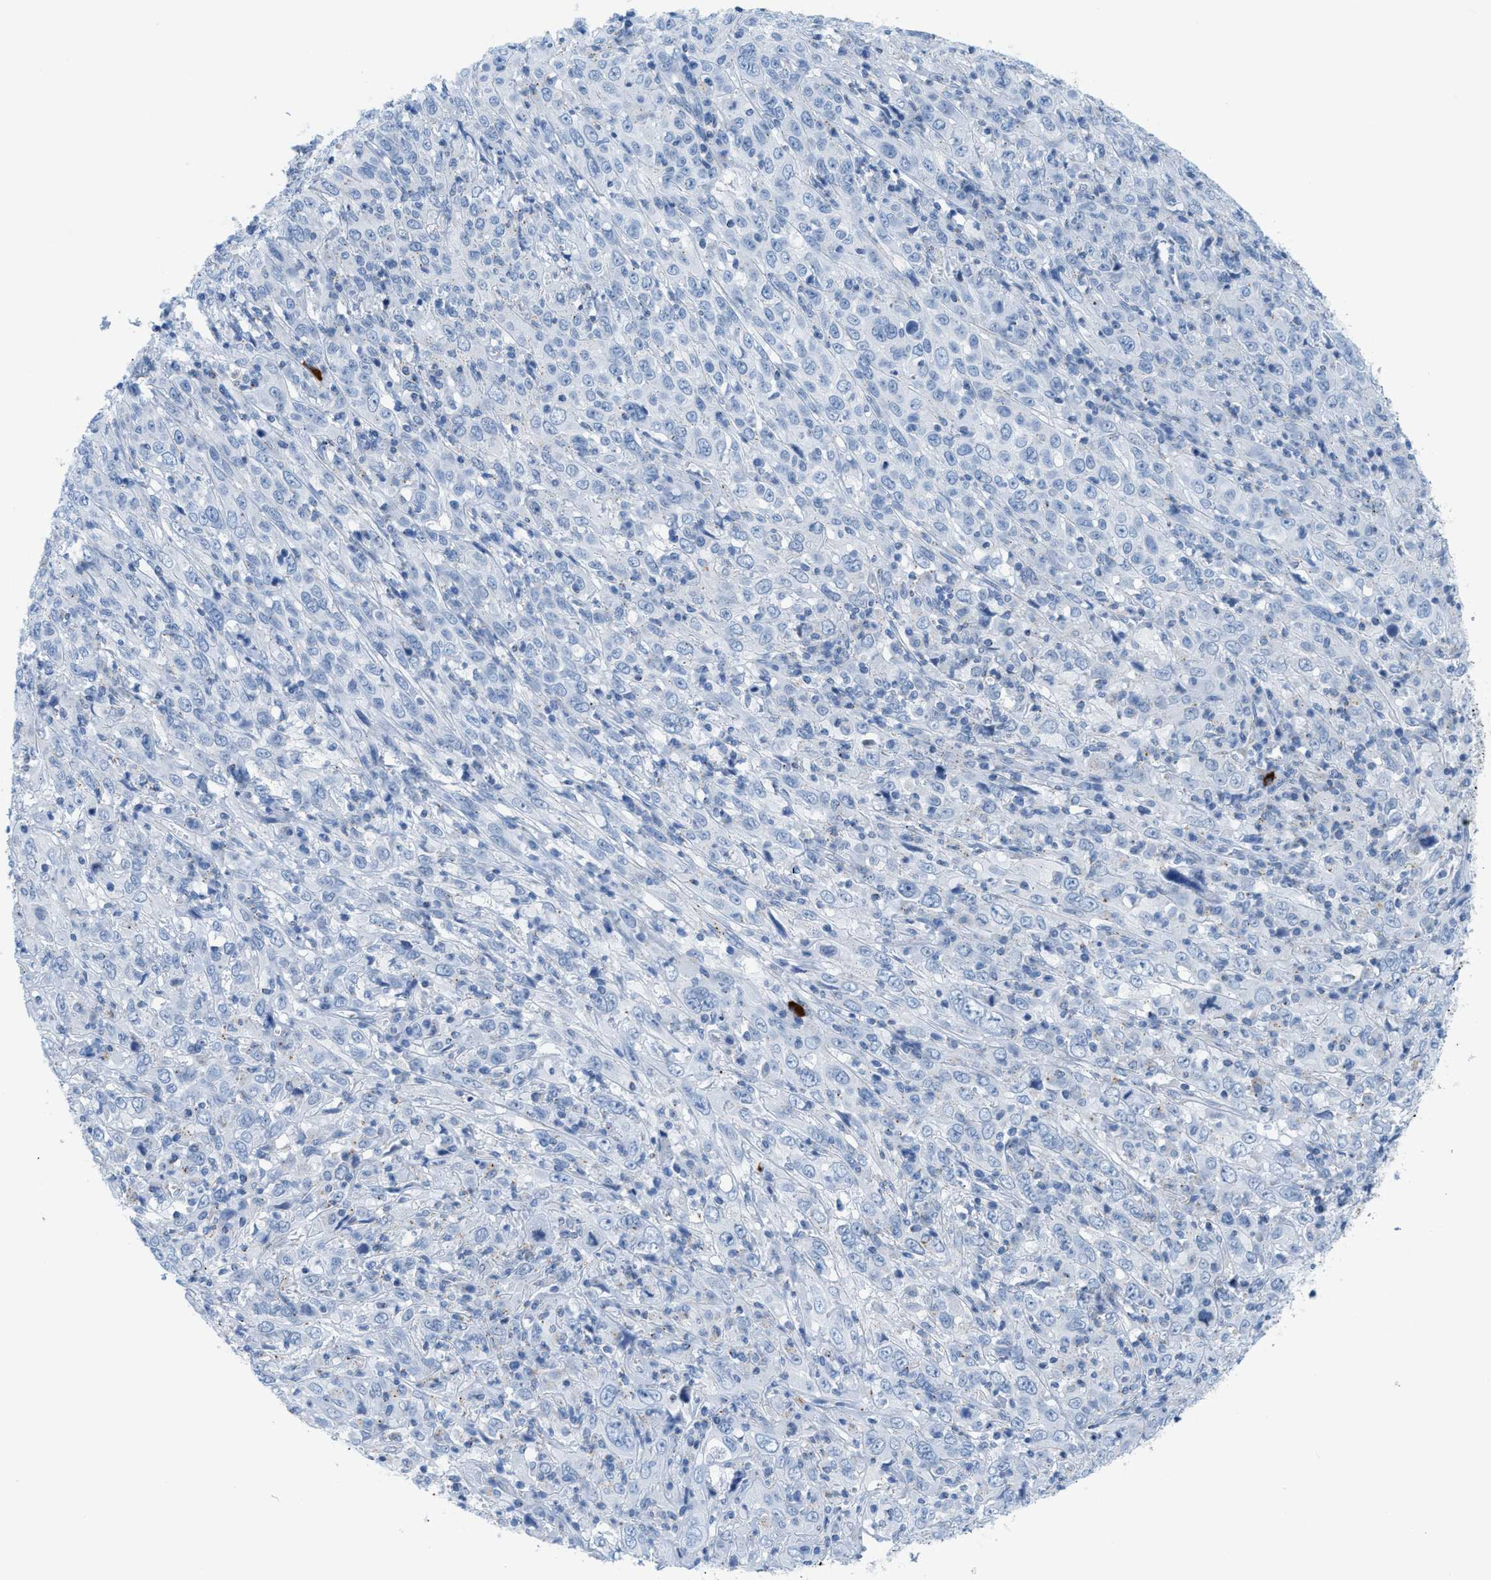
{"staining": {"intensity": "negative", "quantity": "none", "location": "none"}, "tissue": "cervical cancer", "cell_type": "Tumor cells", "image_type": "cancer", "snomed": [{"axis": "morphology", "description": "Squamous cell carcinoma, NOS"}, {"axis": "topography", "description": "Cervix"}], "caption": "Immunohistochemistry image of cervical cancer stained for a protein (brown), which exhibits no staining in tumor cells. Nuclei are stained in blue.", "gene": "FDCSP", "patient": {"sex": "female", "age": 46}}